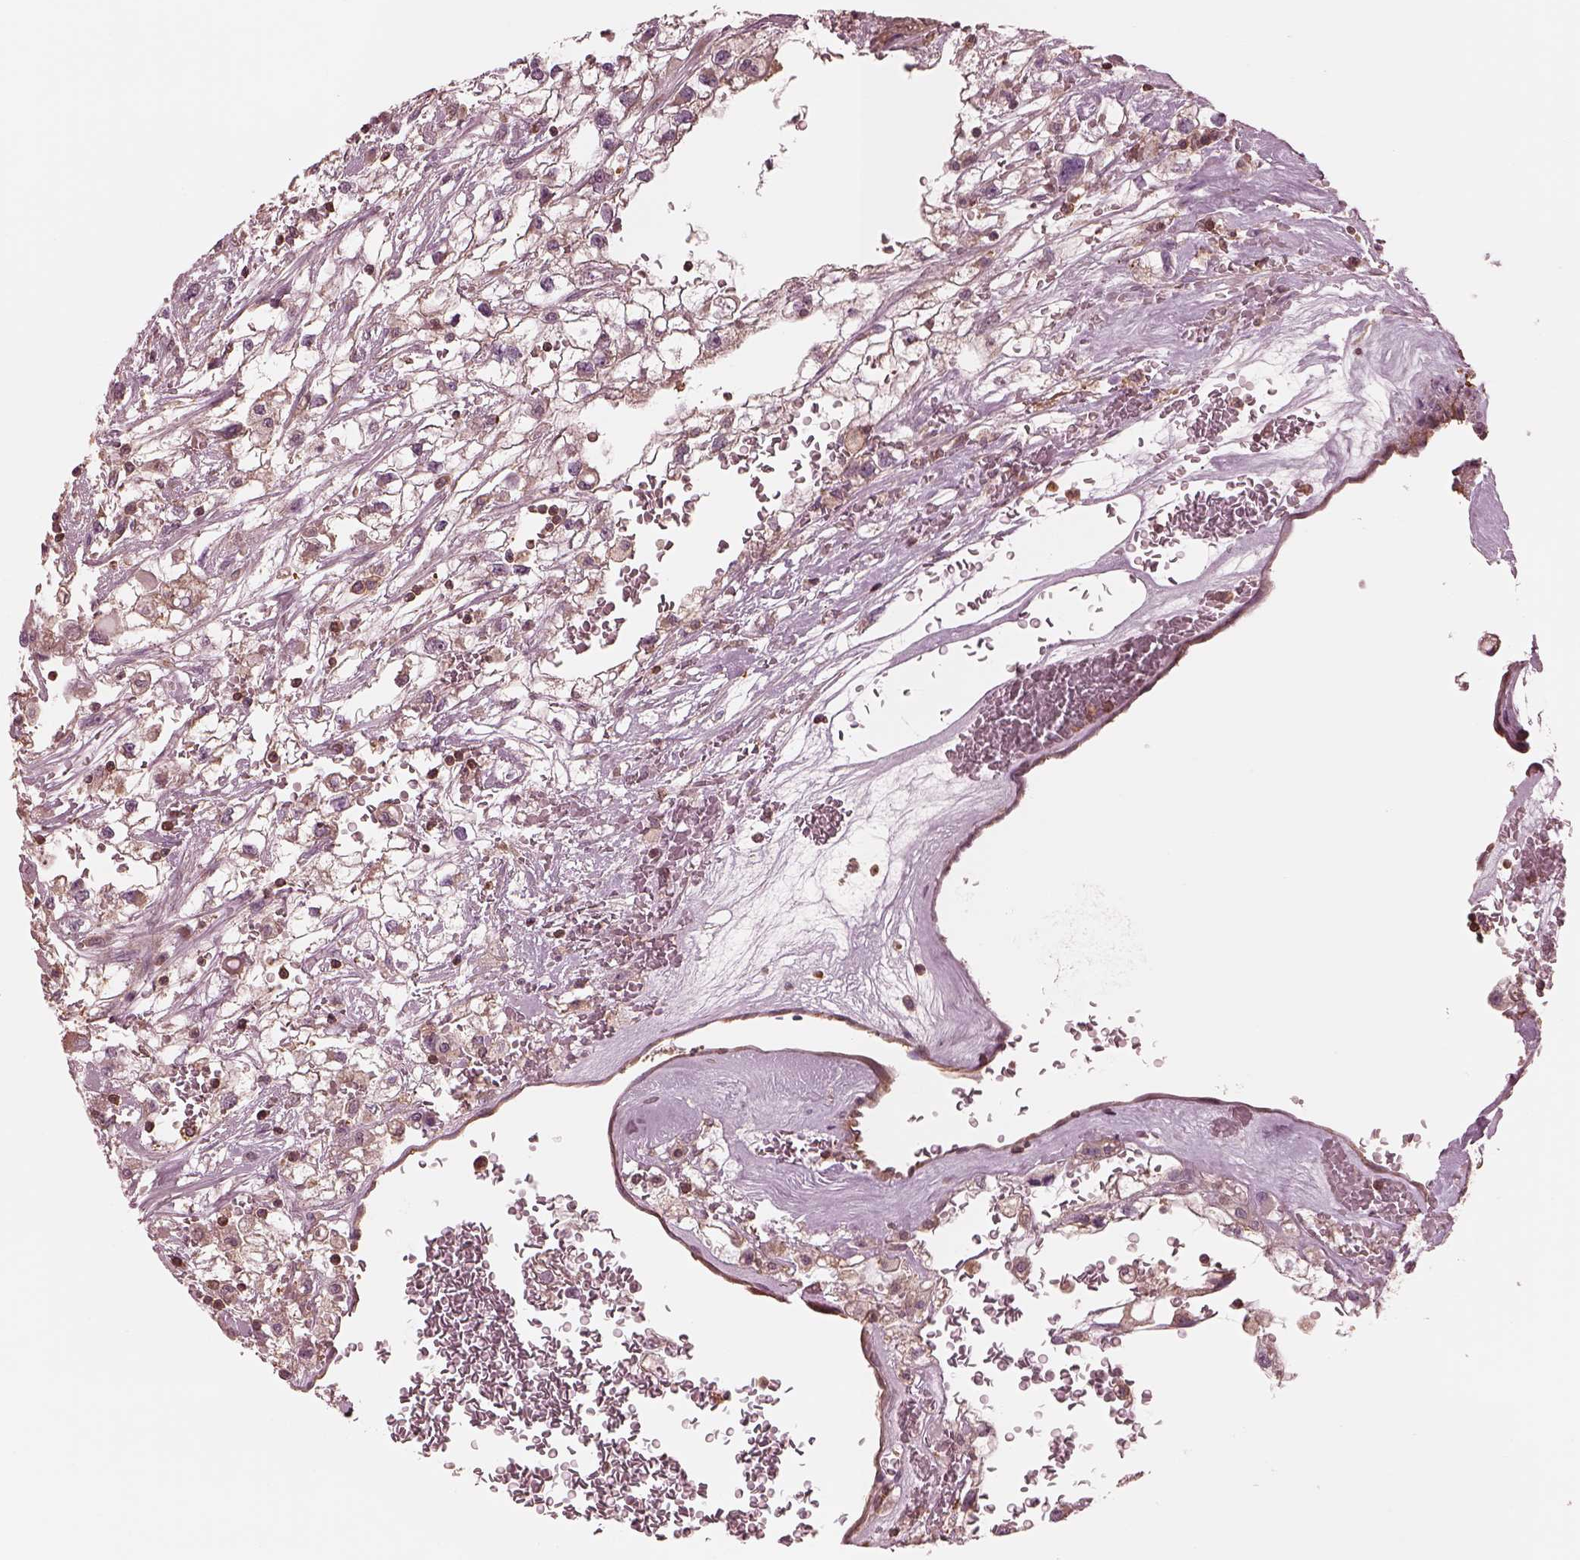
{"staining": {"intensity": "weak", "quantity": ">75%", "location": "cytoplasmic/membranous"}, "tissue": "renal cancer", "cell_type": "Tumor cells", "image_type": "cancer", "snomed": [{"axis": "morphology", "description": "Adenocarcinoma, NOS"}, {"axis": "topography", "description": "Kidney"}], "caption": "IHC image of neoplastic tissue: human adenocarcinoma (renal) stained using IHC shows low levels of weak protein expression localized specifically in the cytoplasmic/membranous of tumor cells, appearing as a cytoplasmic/membranous brown color.", "gene": "STK33", "patient": {"sex": "male", "age": 59}}